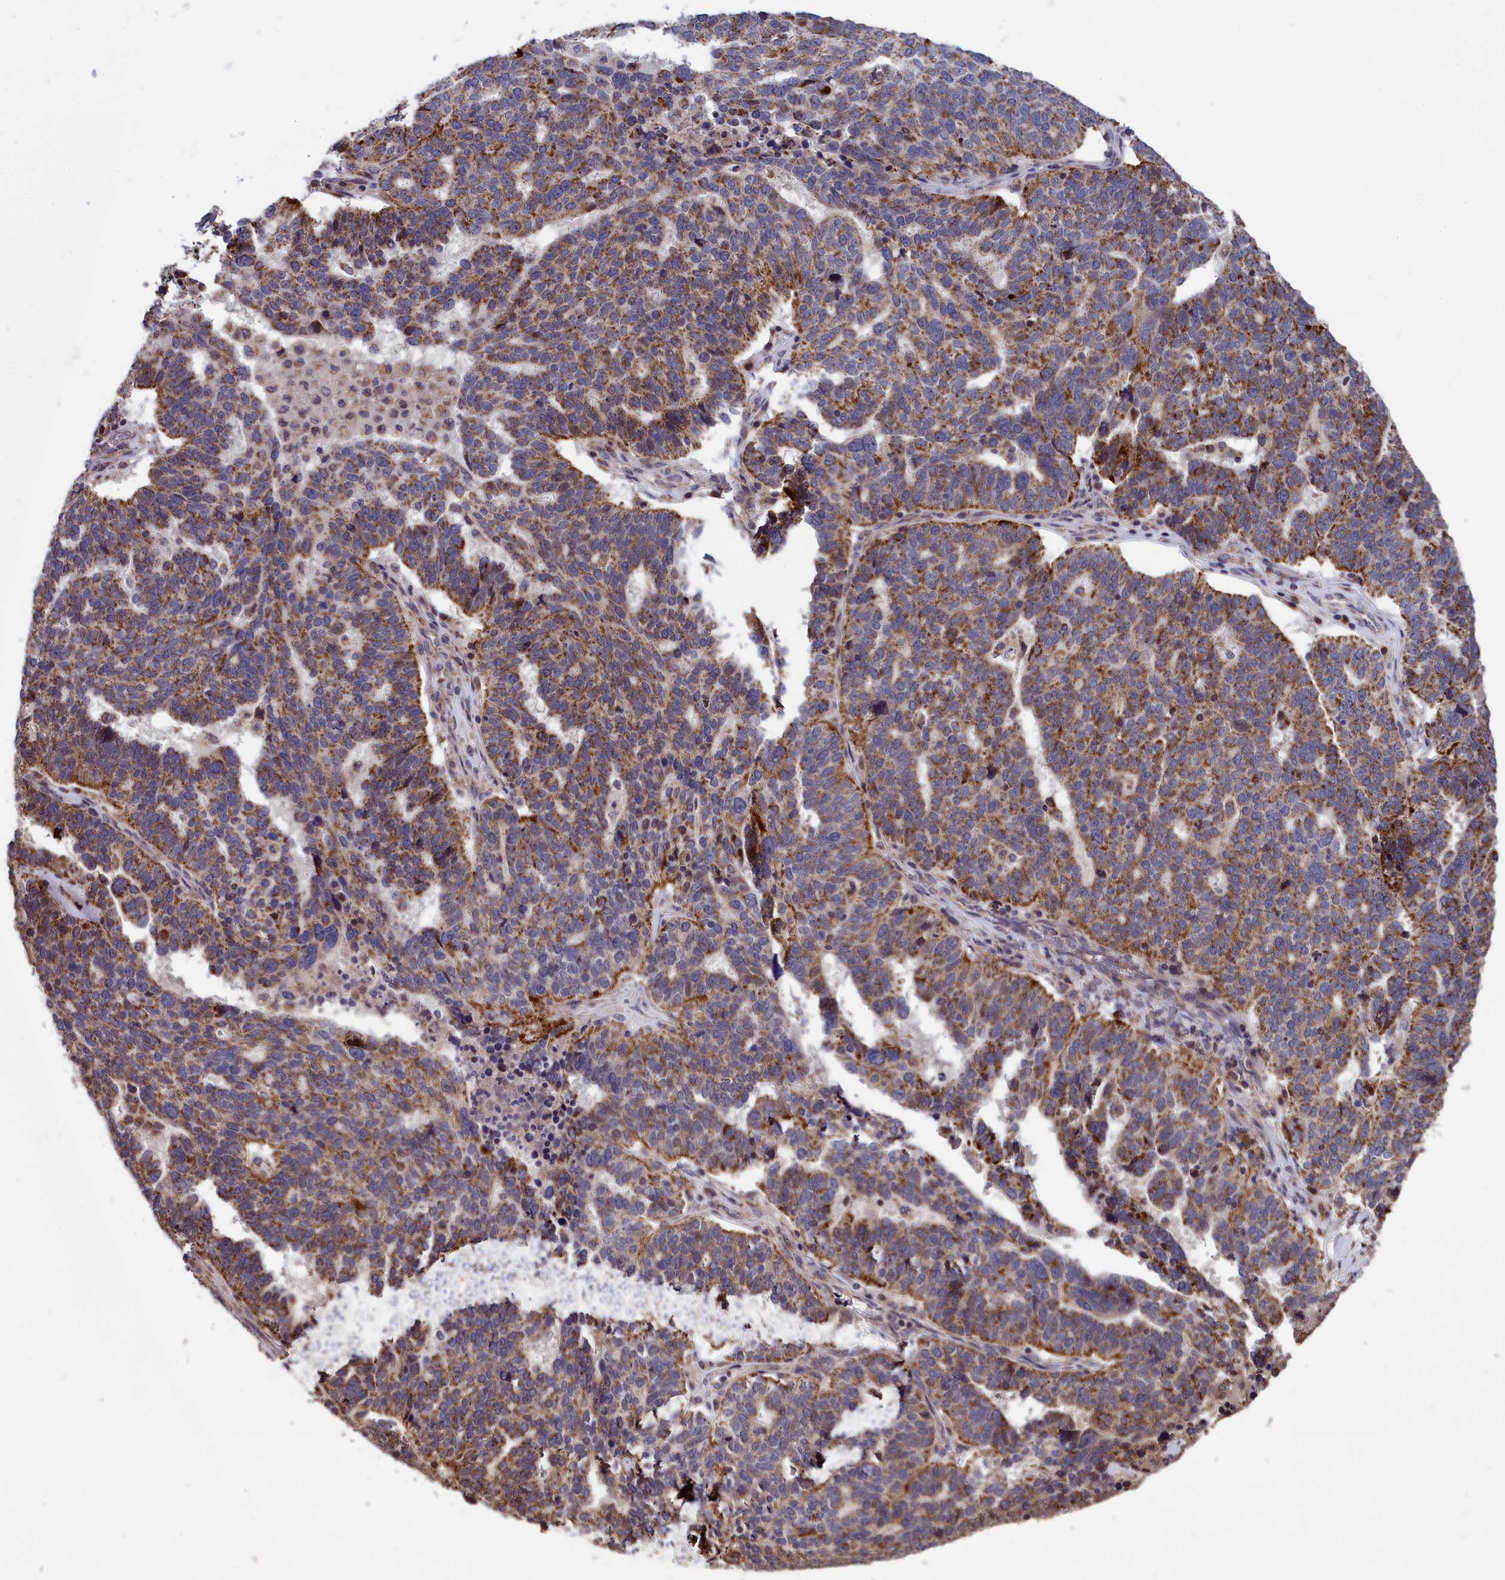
{"staining": {"intensity": "moderate", "quantity": ">75%", "location": "cytoplasmic/membranous"}, "tissue": "ovarian cancer", "cell_type": "Tumor cells", "image_type": "cancer", "snomed": [{"axis": "morphology", "description": "Cystadenocarcinoma, serous, NOS"}, {"axis": "topography", "description": "Ovary"}], "caption": "Immunohistochemistry (IHC) photomicrograph of neoplastic tissue: ovarian cancer stained using immunohistochemistry exhibits medium levels of moderate protein expression localized specifically in the cytoplasmic/membranous of tumor cells, appearing as a cytoplasmic/membranous brown color.", "gene": "TIMM44", "patient": {"sex": "female", "age": 59}}